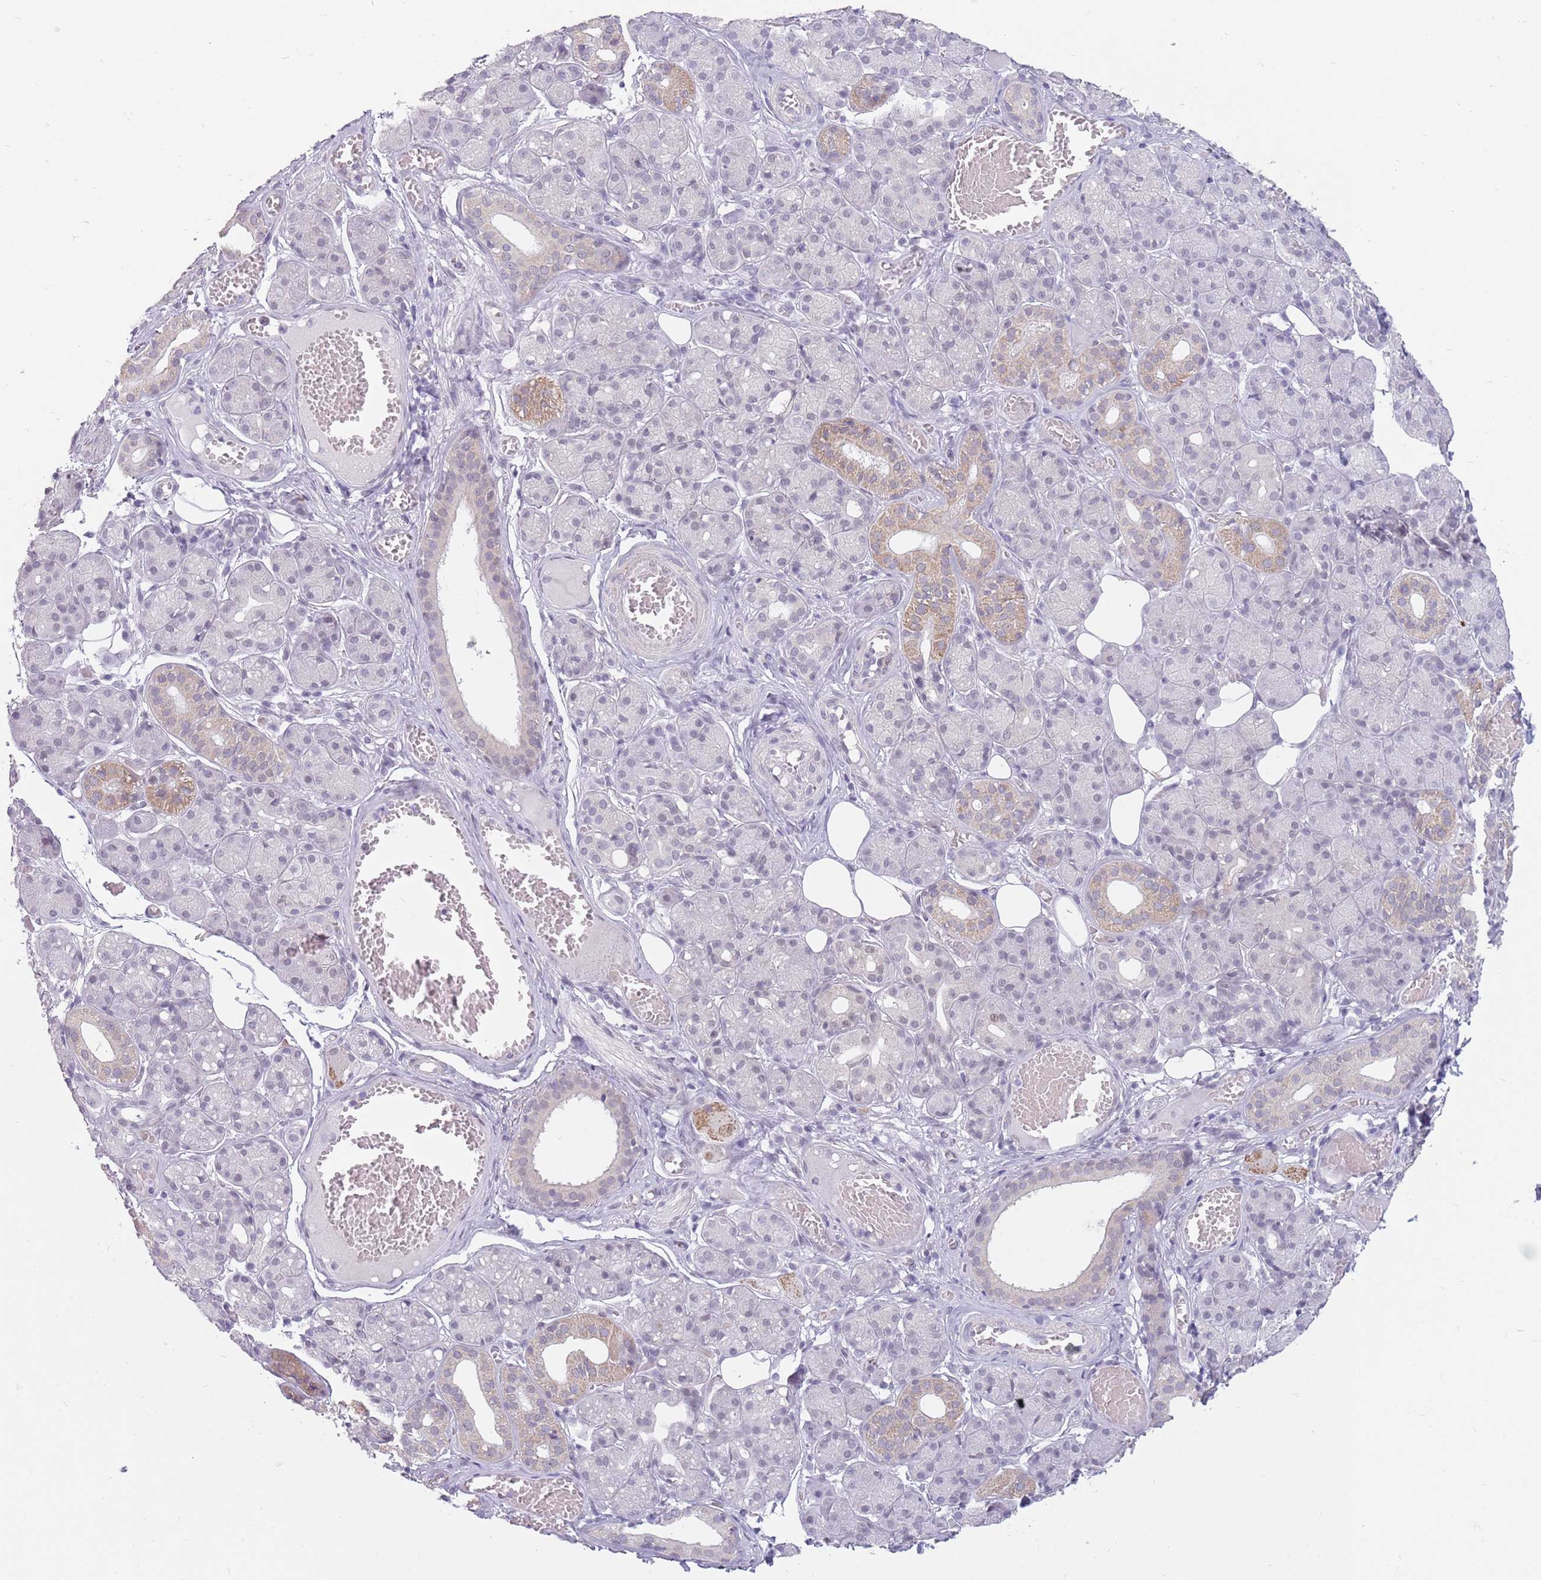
{"staining": {"intensity": "moderate", "quantity": "<25%", "location": "cytoplasmic/membranous"}, "tissue": "salivary gland", "cell_type": "Glandular cells", "image_type": "normal", "snomed": [{"axis": "morphology", "description": "Normal tissue, NOS"}, {"axis": "topography", "description": "Salivary gland"}], "caption": "This is a micrograph of immunohistochemistry (IHC) staining of benign salivary gland, which shows moderate positivity in the cytoplasmic/membranous of glandular cells.", "gene": "ZNF574", "patient": {"sex": "male", "age": 63}}